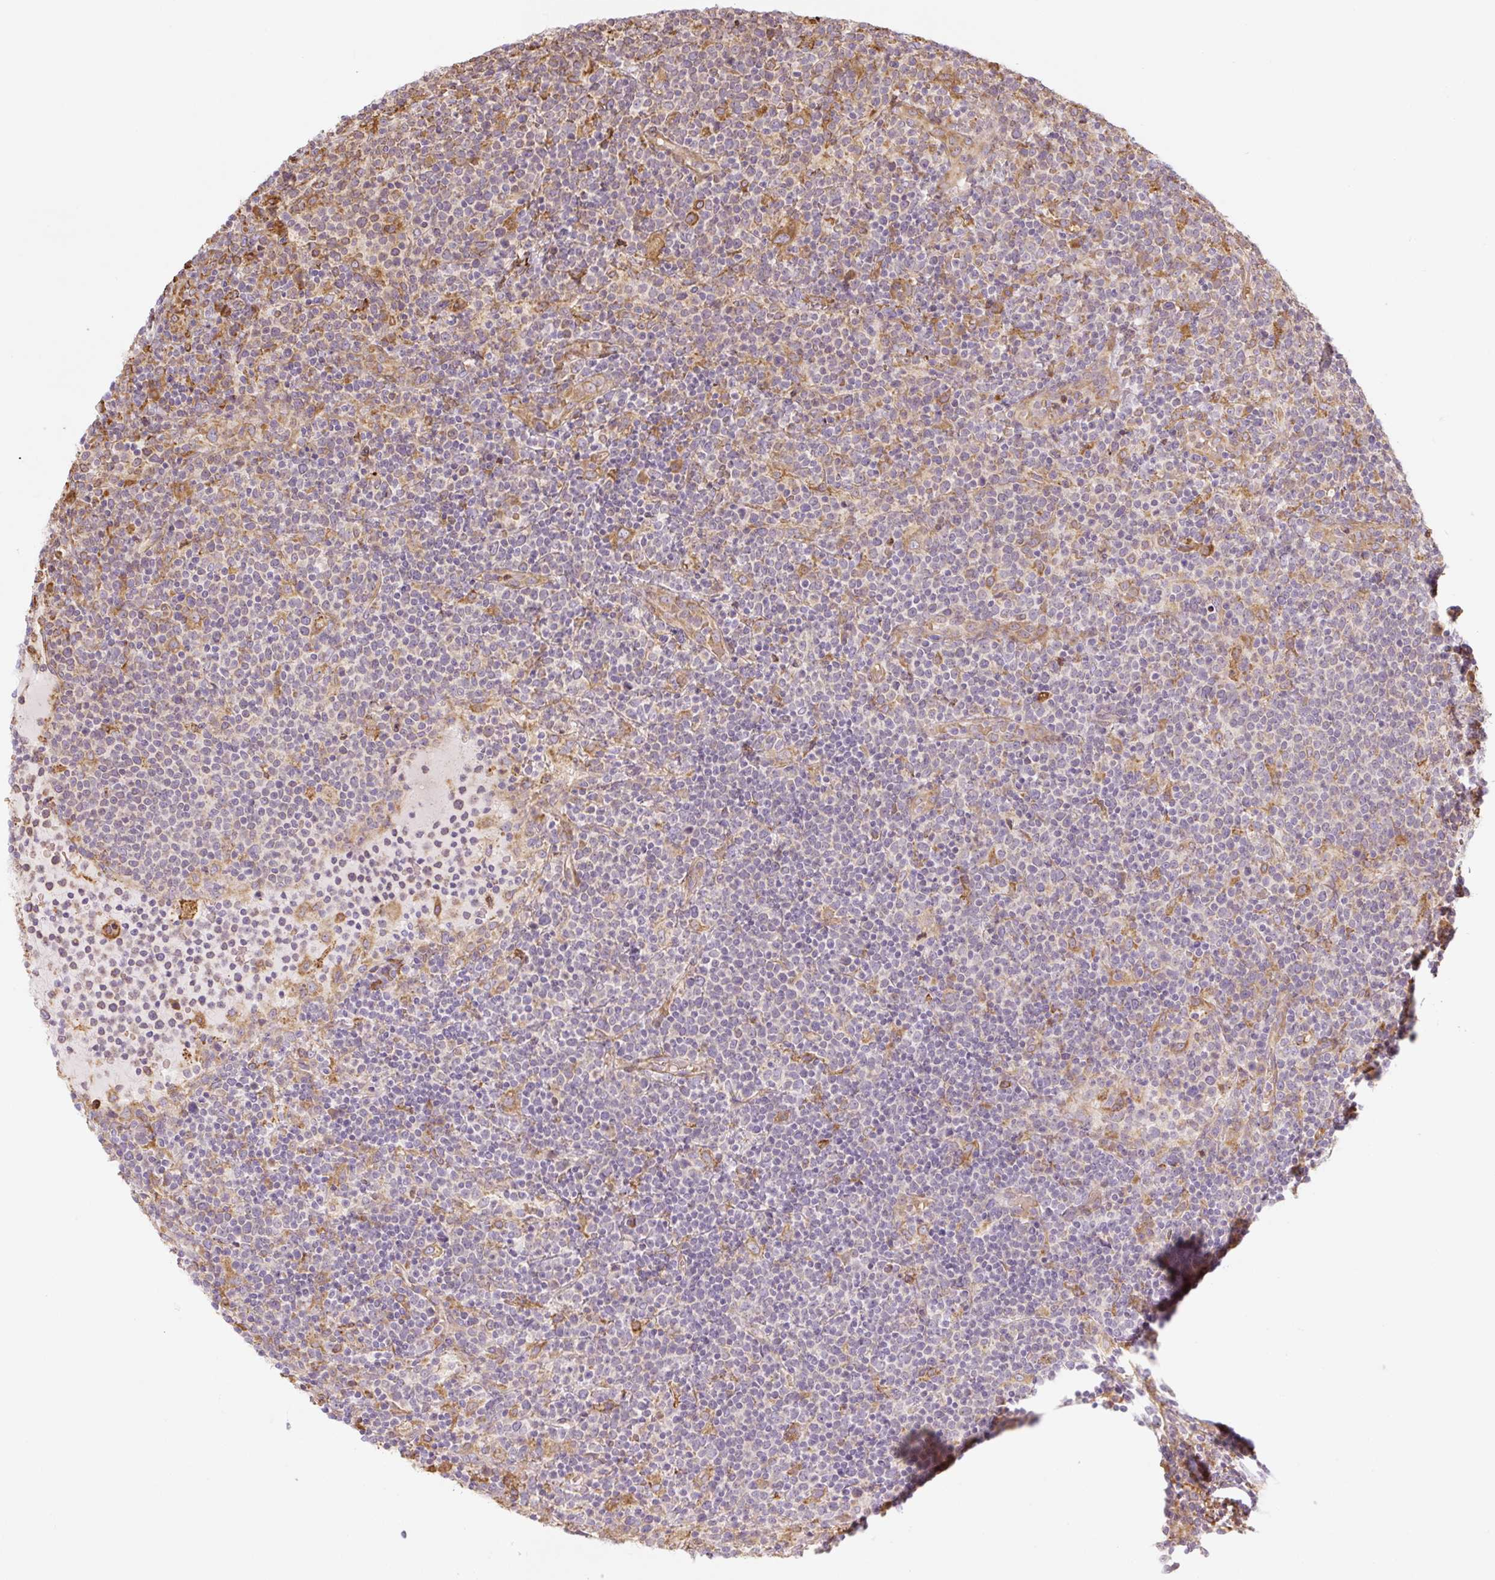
{"staining": {"intensity": "negative", "quantity": "none", "location": "none"}, "tissue": "lymphoma", "cell_type": "Tumor cells", "image_type": "cancer", "snomed": [{"axis": "morphology", "description": "Malignant lymphoma, non-Hodgkin's type, High grade"}, {"axis": "topography", "description": "Lymph node"}], "caption": "Human high-grade malignant lymphoma, non-Hodgkin's type stained for a protein using IHC demonstrates no staining in tumor cells.", "gene": "RASA1", "patient": {"sex": "male", "age": 61}}